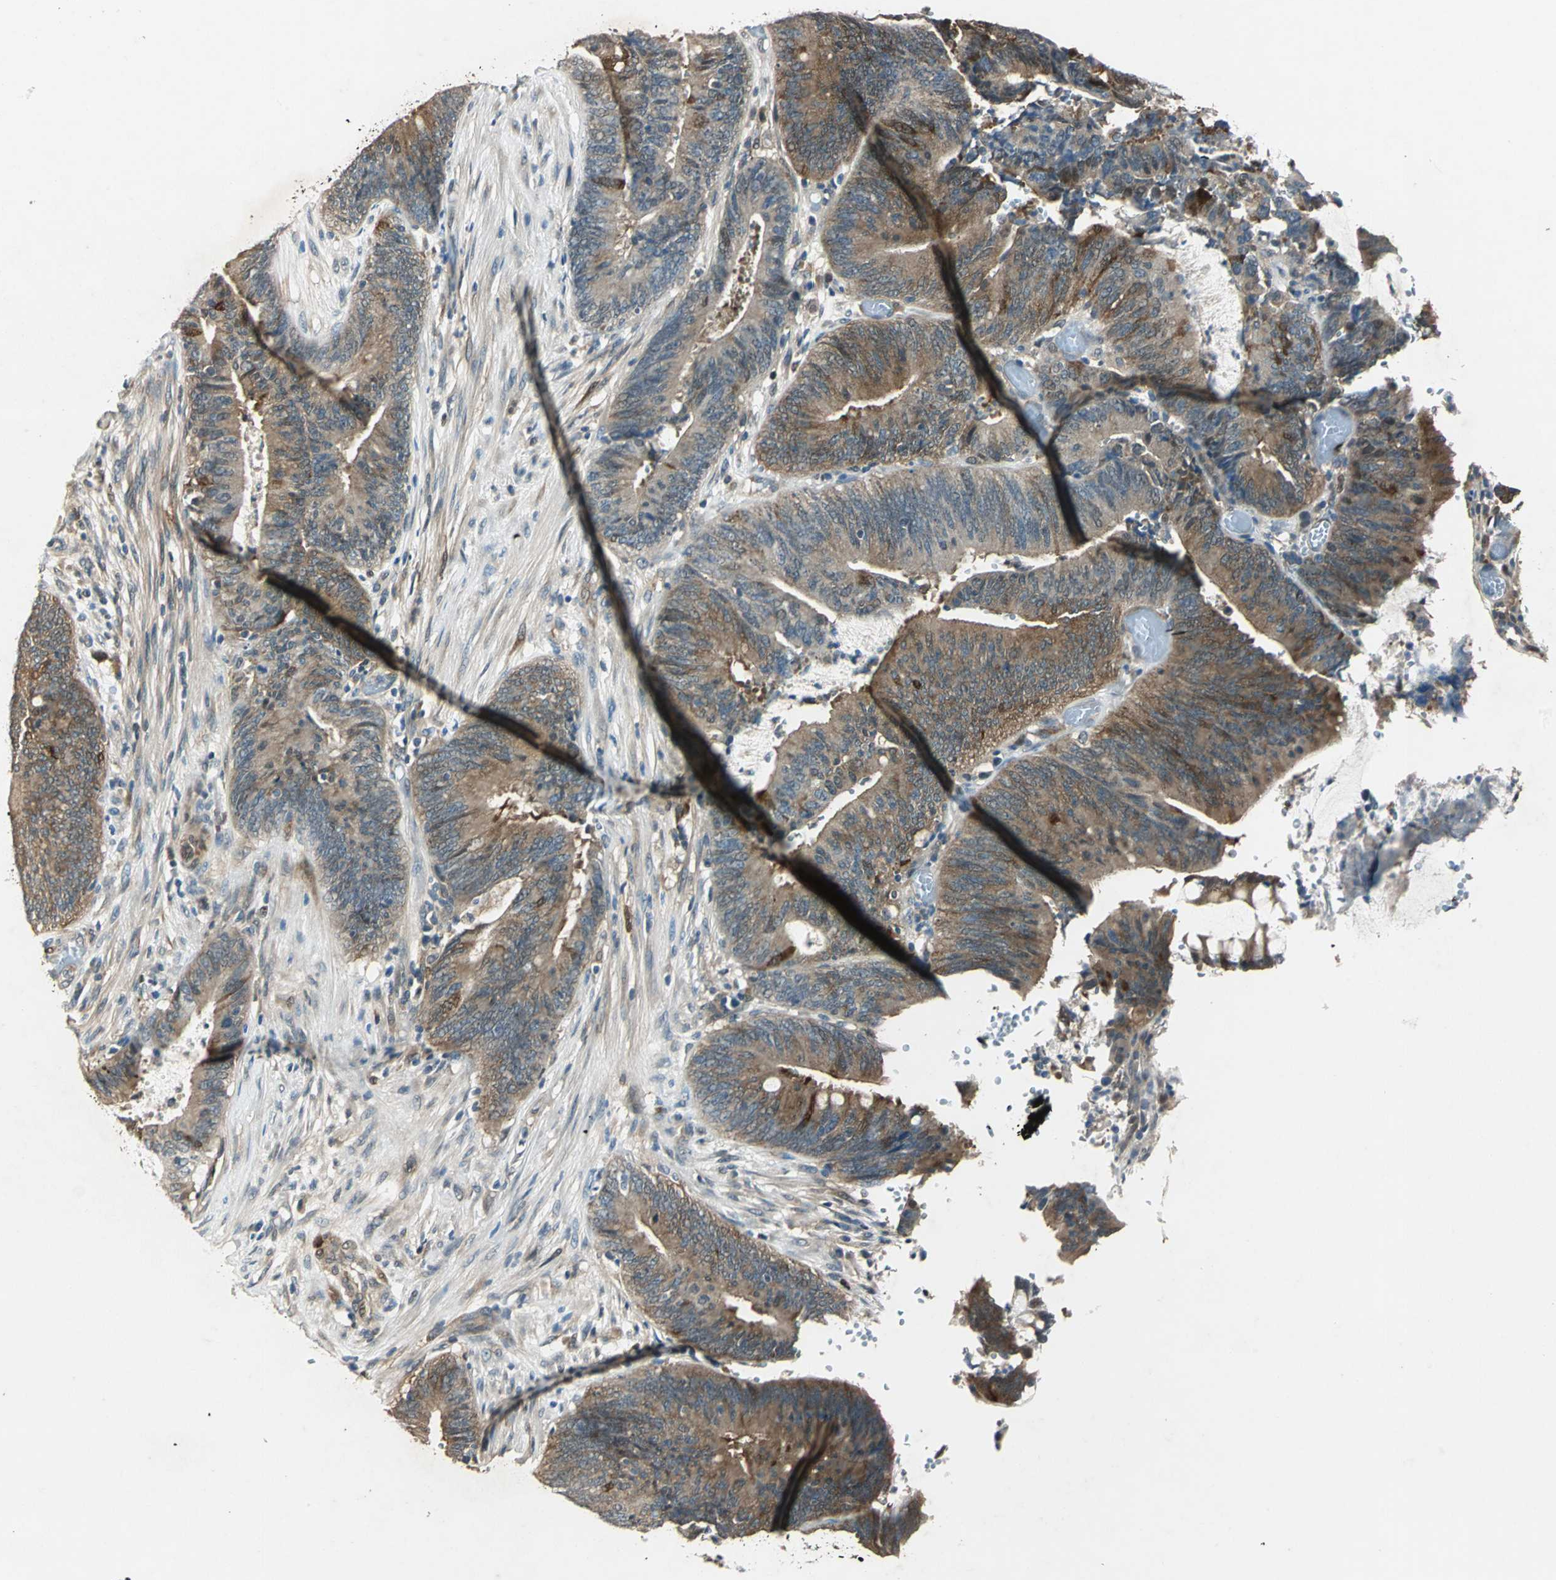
{"staining": {"intensity": "moderate", "quantity": ">75%", "location": "cytoplasmic/membranous"}, "tissue": "colorectal cancer", "cell_type": "Tumor cells", "image_type": "cancer", "snomed": [{"axis": "morphology", "description": "Adenocarcinoma, NOS"}, {"axis": "topography", "description": "Rectum"}], "caption": "Protein expression analysis of colorectal cancer (adenocarcinoma) displays moderate cytoplasmic/membranous staining in approximately >75% of tumor cells.", "gene": "RRM2B", "patient": {"sex": "female", "age": 66}}